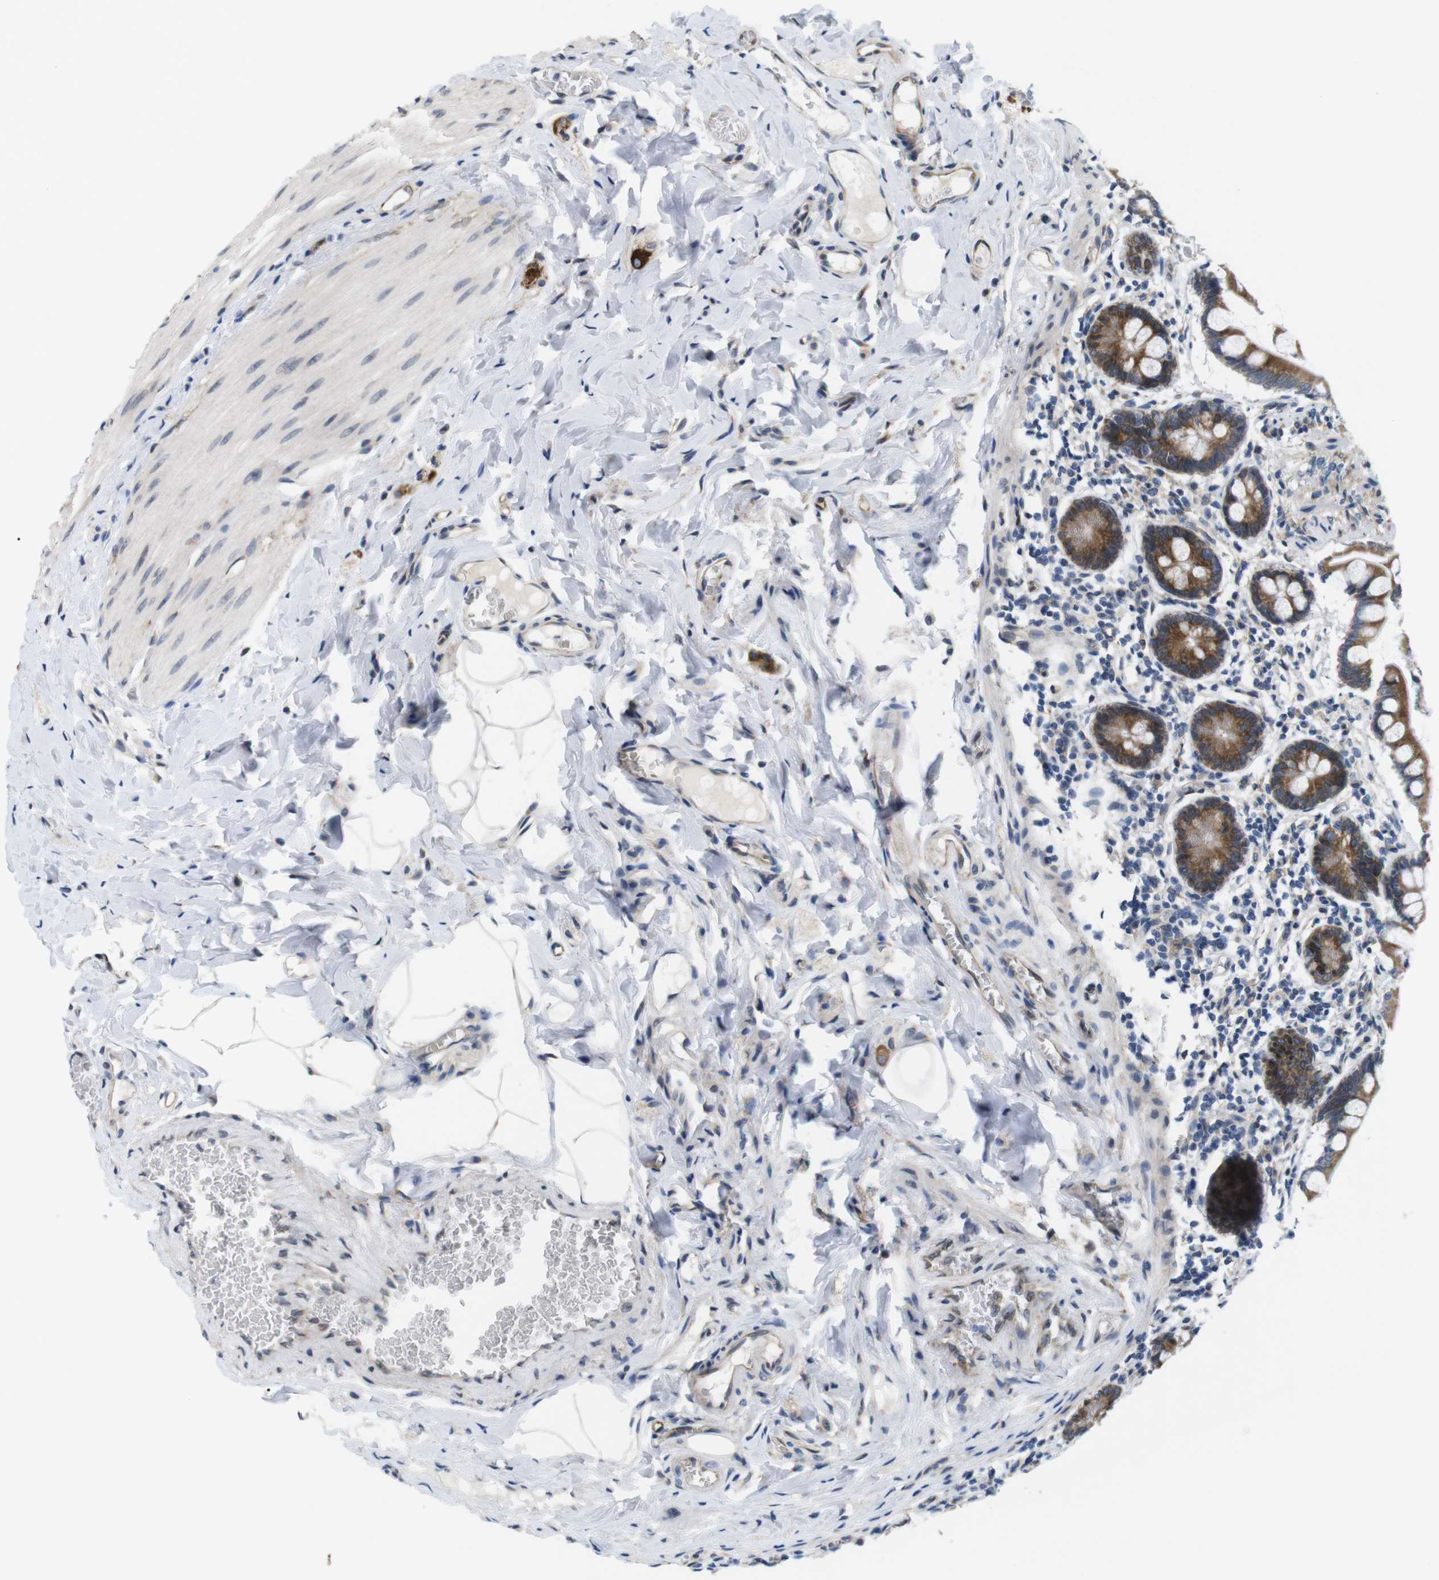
{"staining": {"intensity": "moderate", "quantity": ">75%", "location": "cytoplasmic/membranous"}, "tissue": "small intestine", "cell_type": "Glandular cells", "image_type": "normal", "snomed": [{"axis": "morphology", "description": "Normal tissue, NOS"}, {"axis": "topography", "description": "Small intestine"}], "caption": "A medium amount of moderate cytoplasmic/membranous expression is present in about >75% of glandular cells in unremarkable small intestine.", "gene": "HACD3", "patient": {"sex": "male", "age": 41}}